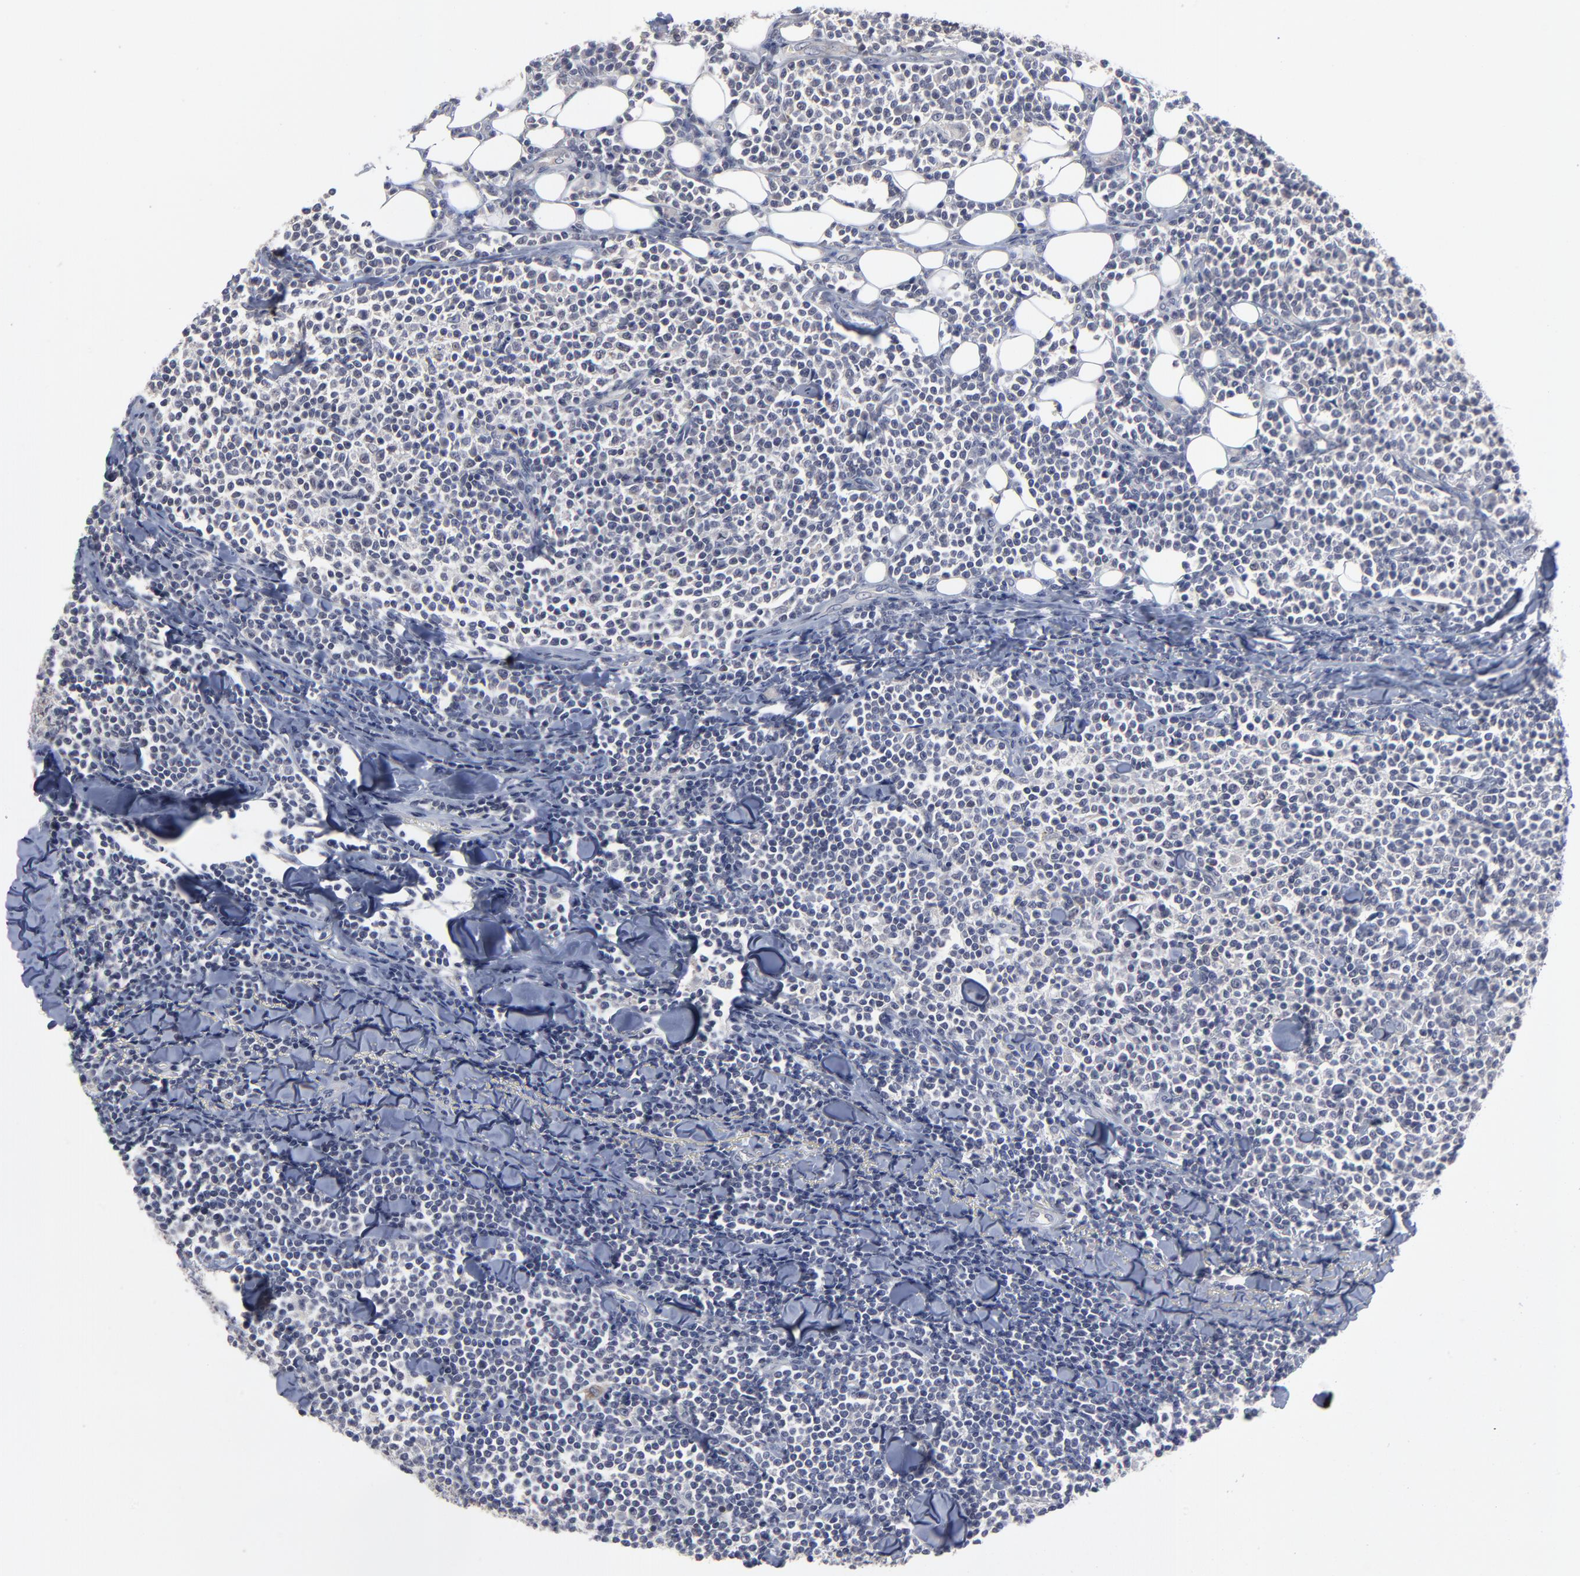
{"staining": {"intensity": "negative", "quantity": "none", "location": "none"}, "tissue": "lymphoma", "cell_type": "Tumor cells", "image_type": "cancer", "snomed": [{"axis": "morphology", "description": "Malignant lymphoma, non-Hodgkin's type, Low grade"}, {"axis": "topography", "description": "Soft tissue"}], "caption": "IHC of human malignant lymphoma, non-Hodgkin's type (low-grade) displays no staining in tumor cells.", "gene": "MAGEA10", "patient": {"sex": "male", "age": 92}}